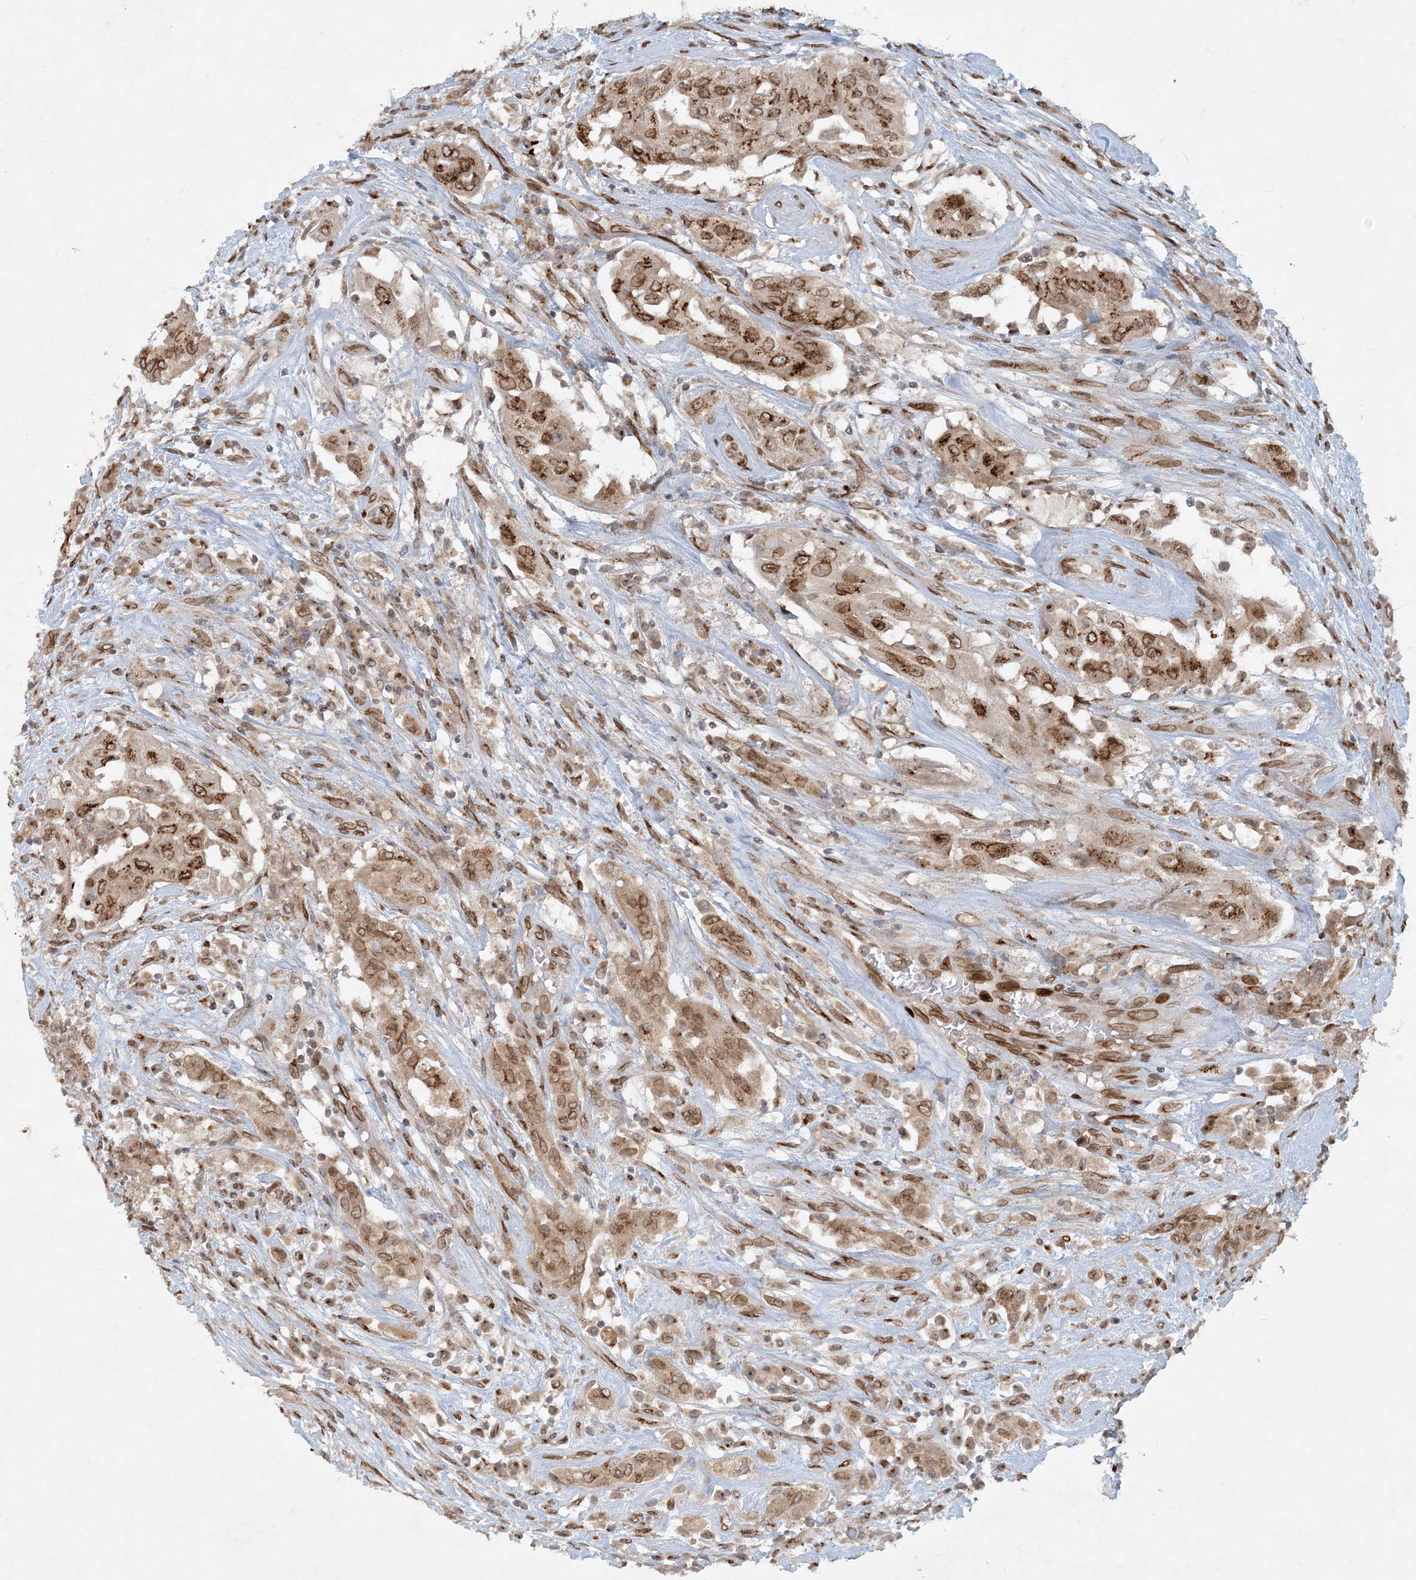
{"staining": {"intensity": "strong", "quantity": "25%-75%", "location": "cytoplasmic/membranous,nuclear"}, "tissue": "thyroid cancer", "cell_type": "Tumor cells", "image_type": "cancer", "snomed": [{"axis": "morphology", "description": "Papillary adenocarcinoma, NOS"}, {"axis": "topography", "description": "Thyroid gland"}], "caption": "DAB (3,3'-diaminobenzidine) immunohistochemical staining of thyroid cancer shows strong cytoplasmic/membranous and nuclear protein positivity in about 25%-75% of tumor cells.", "gene": "SLC35A2", "patient": {"sex": "female", "age": 59}}